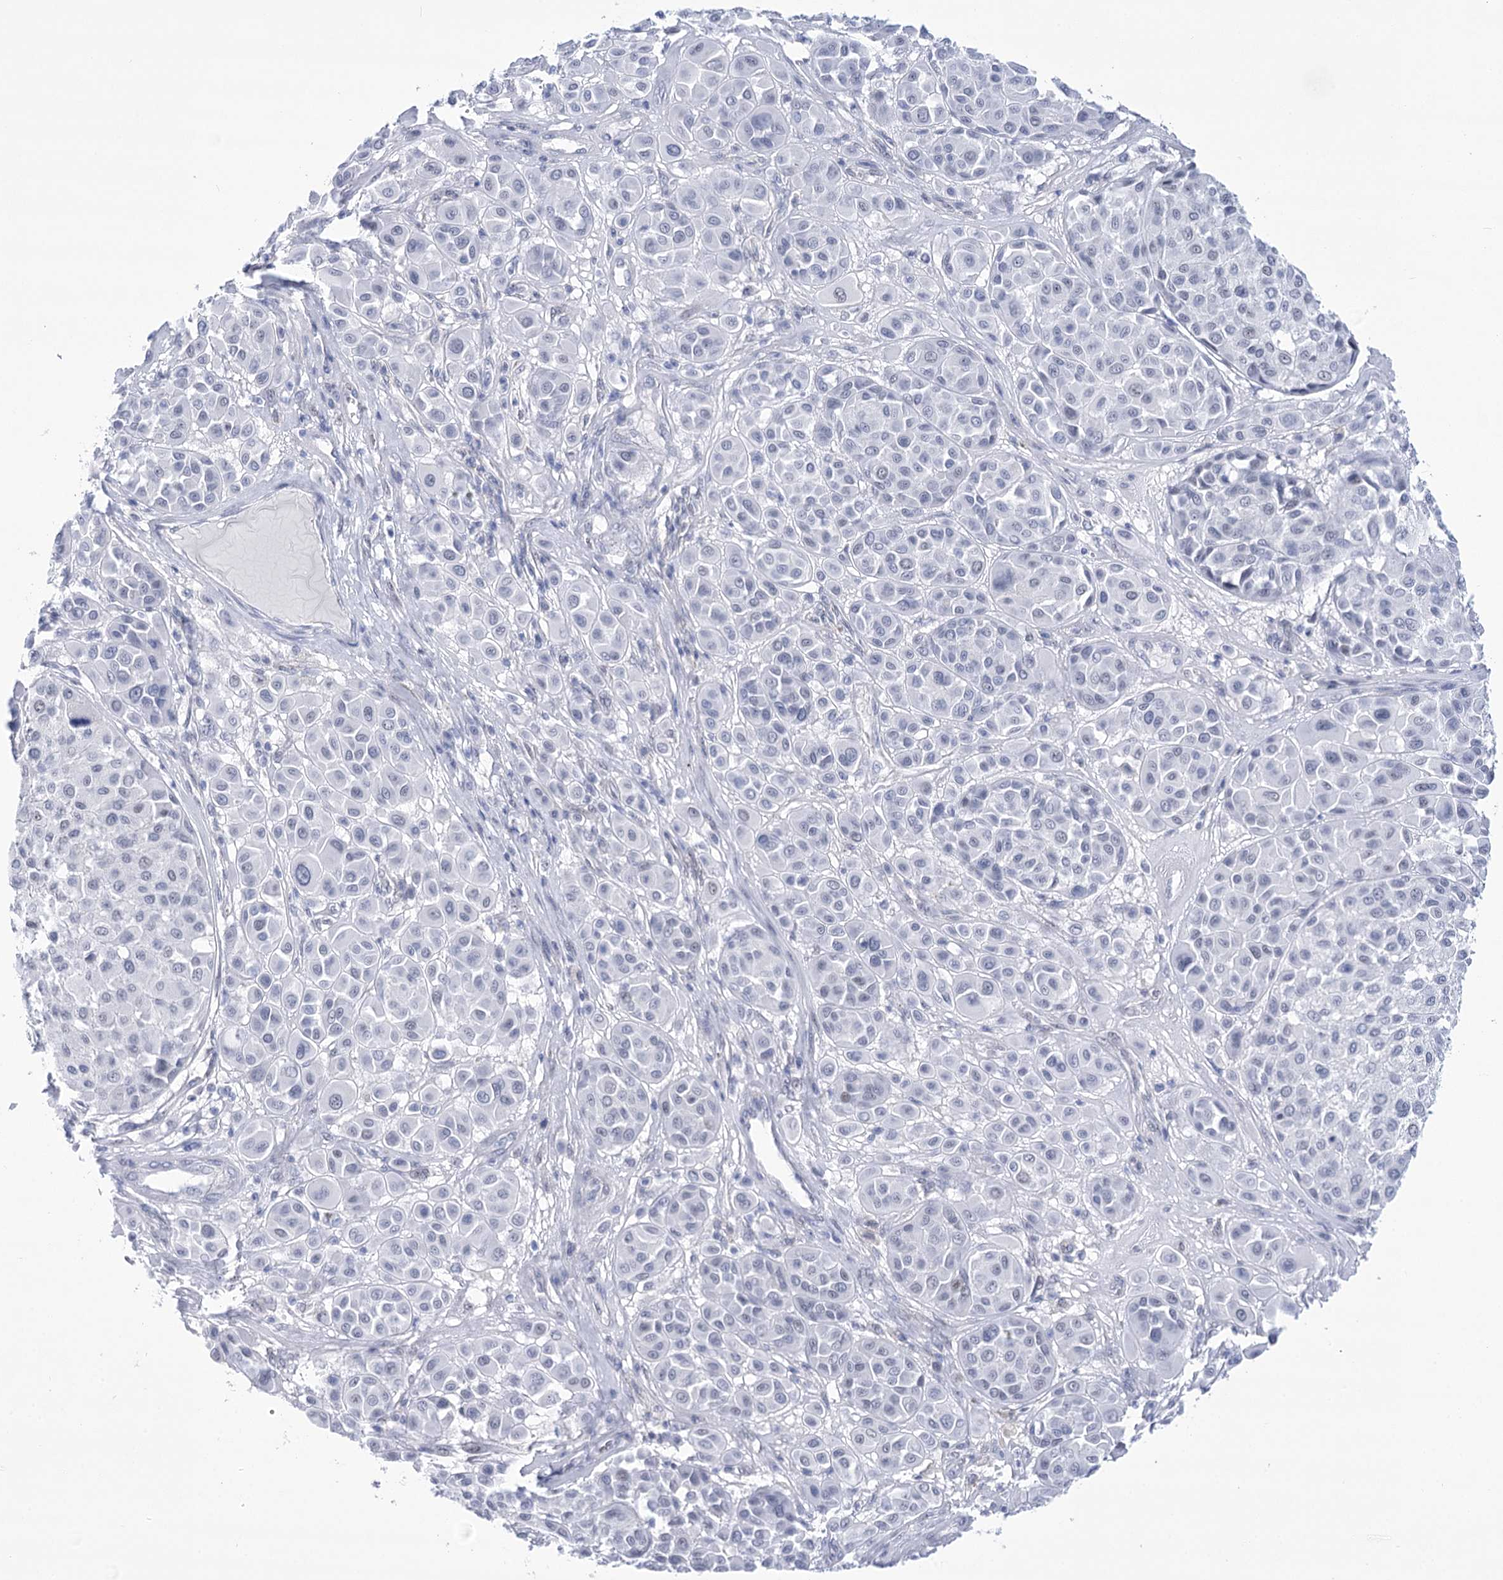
{"staining": {"intensity": "negative", "quantity": "none", "location": "none"}, "tissue": "melanoma", "cell_type": "Tumor cells", "image_type": "cancer", "snomed": [{"axis": "morphology", "description": "Malignant melanoma, Metastatic site"}, {"axis": "topography", "description": "Soft tissue"}], "caption": "Tumor cells are negative for brown protein staining in melanoma.", "gene": "HORMAD1", "patient": {"sex": "male", "age": 41}}